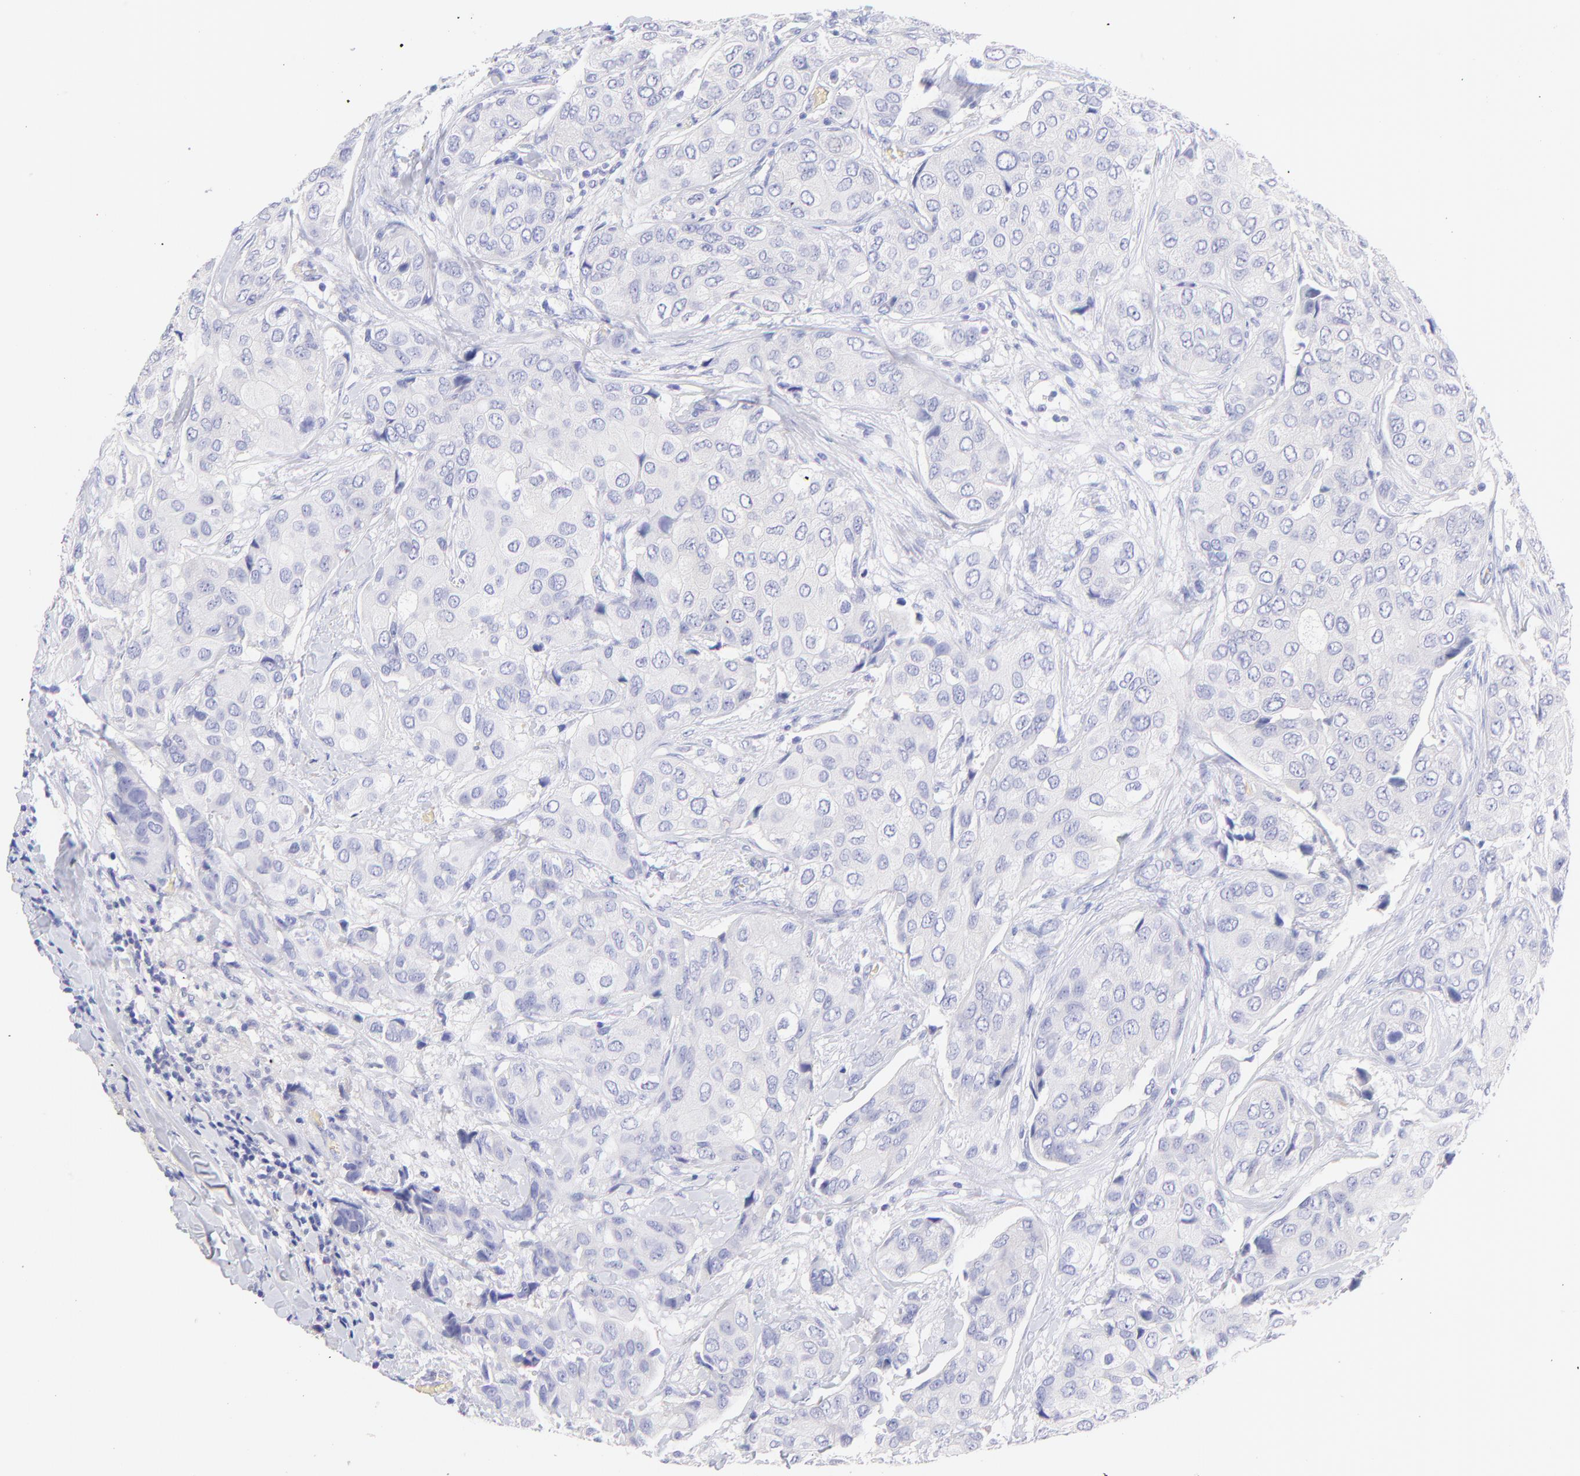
{"staining": {"intensity": "negative", "quantity": "none", "location": "none"}, "tissue": "breast cancer", "cell_type": "Tumor cells", "image_type": "cancer", "snomed": [{"axis": "morphology", "description": "Duct carcinoma"}, {"axis": "topography", "description": "Breast"}], "caption": "High magnification brightfield microscopy of breast intraductal carcinoma stained with DAB (3,3'-diaminobenzidine) (brown) and counterstained with hematoxylin (blue): tumor cells show no significant positivity.", "gene": "FRMPD3", "patient": {"sex": "female", "age": 68}}